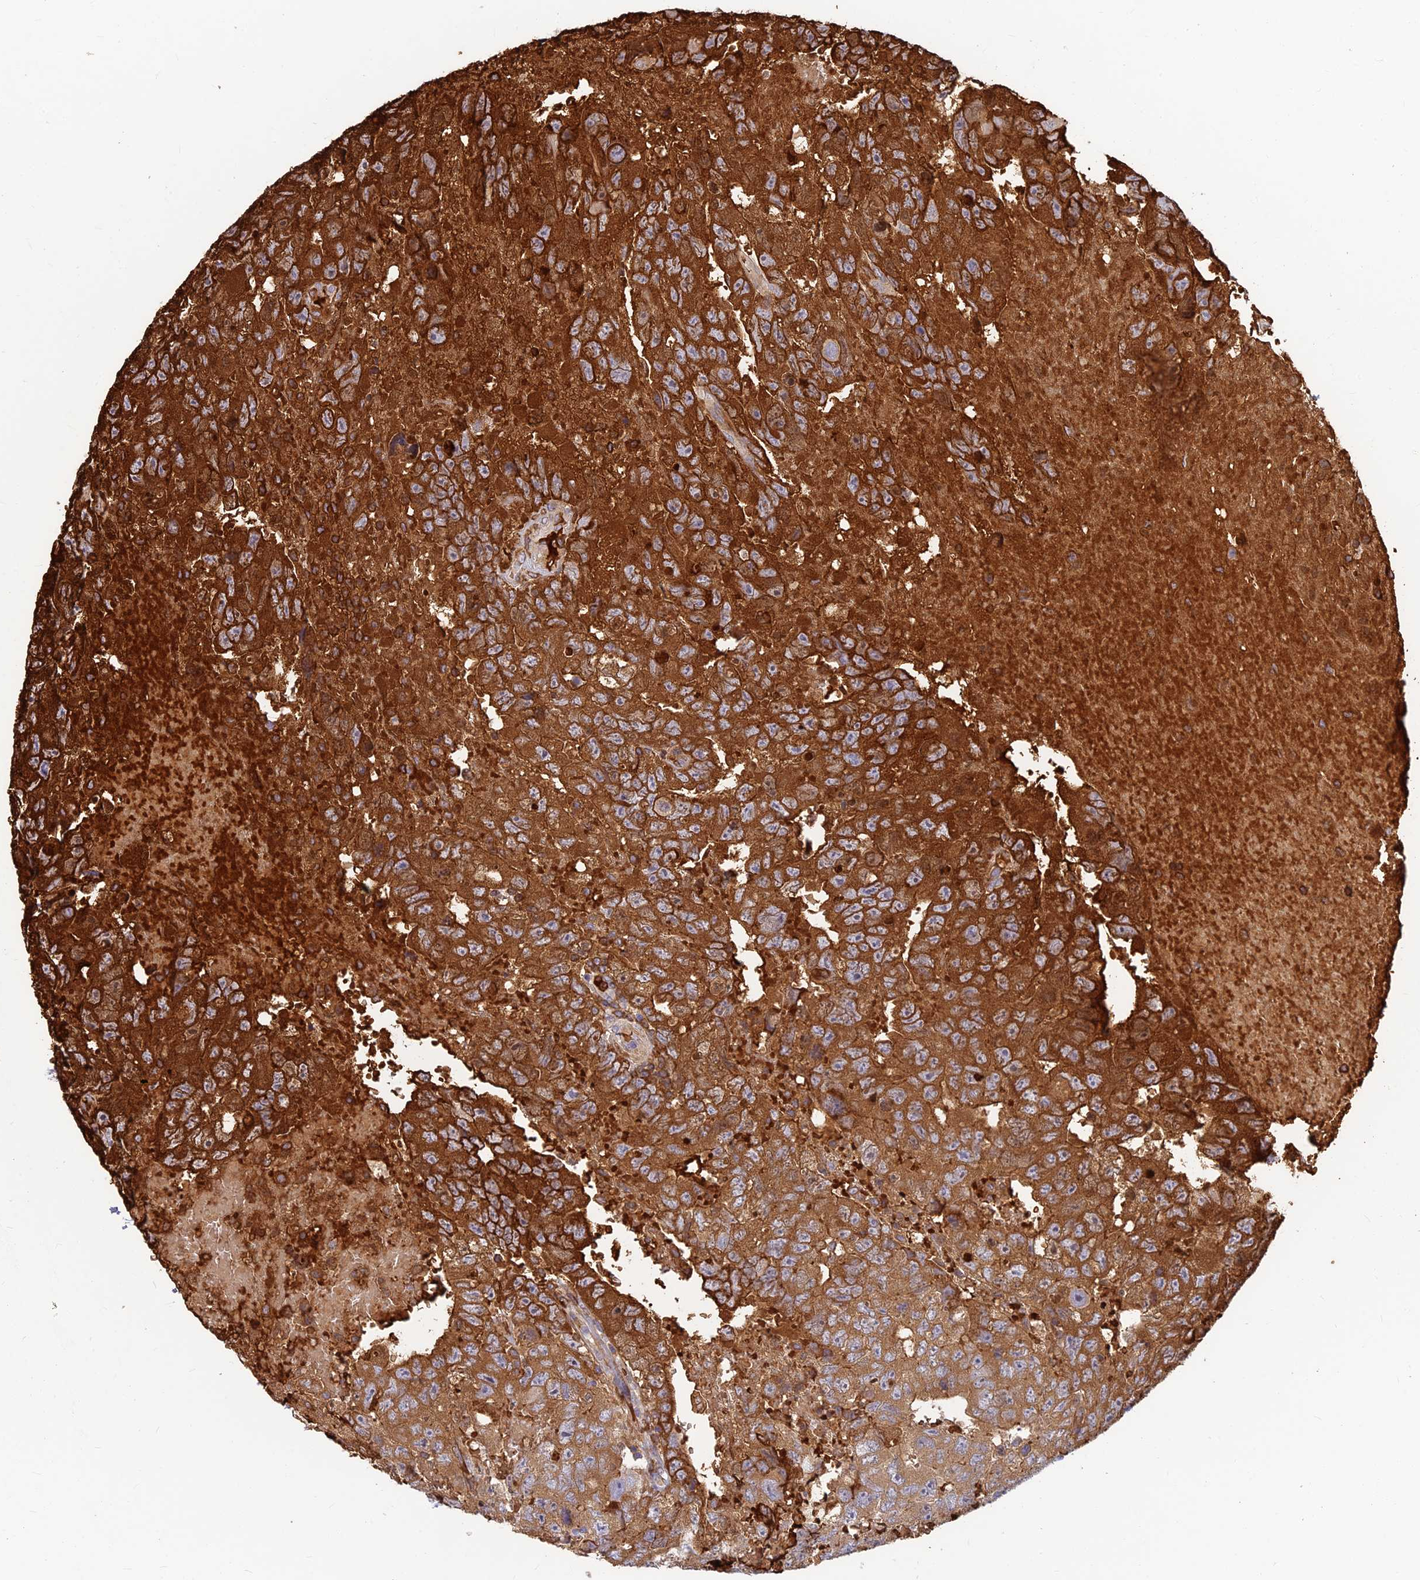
{"staining": {"intensity": "strong", "quantity": "25%-75%", "location": "cytoplasmic/membranous"}, "tissue": "testis cancer", "cell_type": "Tumor cells", "image_type": "cancer", "snomed": [{"axis": "morphology", "description": "Carcinoma, Embryonal, NOS"}, {"axis": "topography", "description": "Testis"}], "caption": "Testis cancer stained for a protein (brown) displays strong cytoplasmic/membranous positive positivity in approximately 25%-75% of tumor cells.", "gene": "UFSP2", "patient": {"sex": "male", "age": 45}}